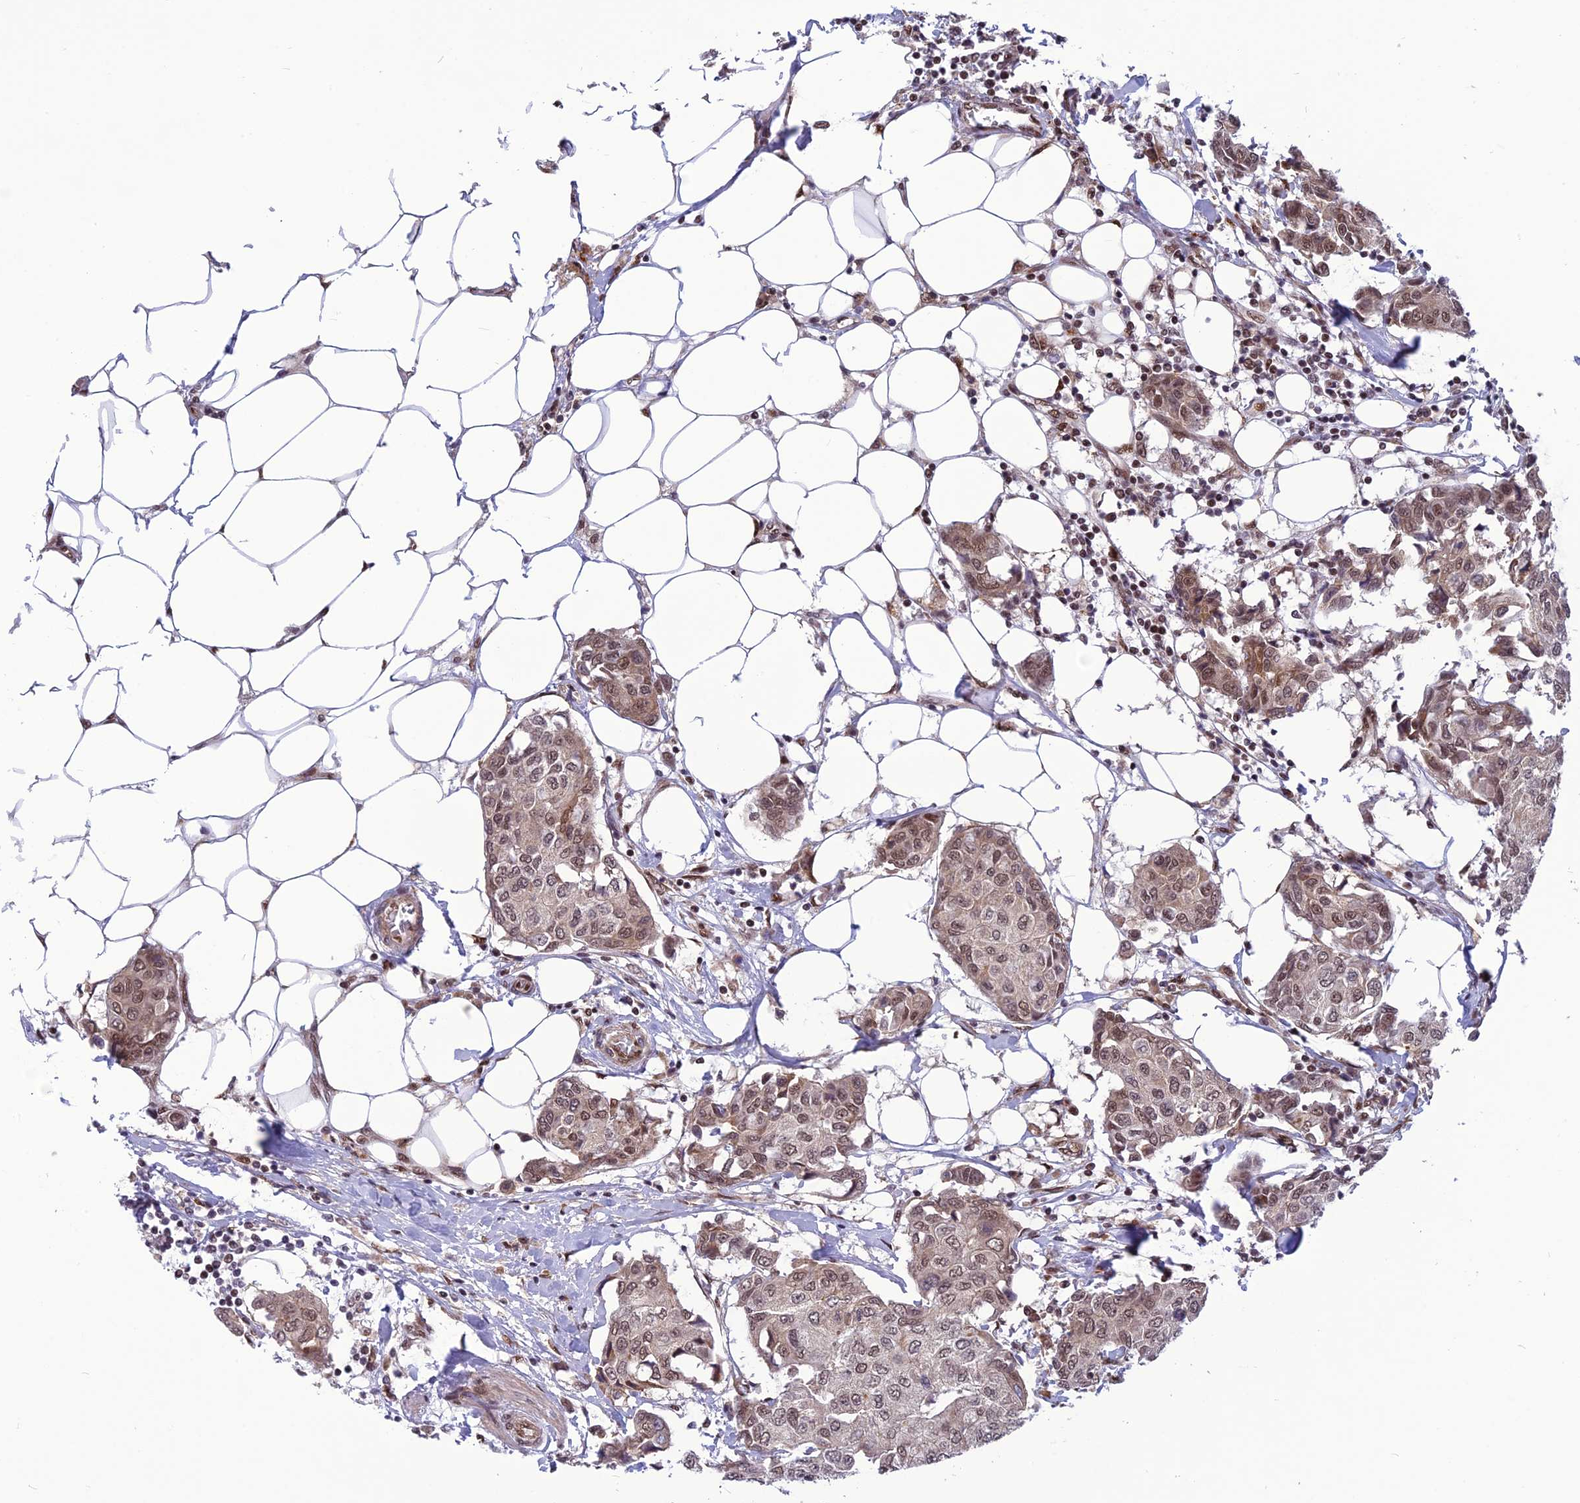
{"staining": {"intensity": "moderate", "quantity": ">75%", "location": "nuclear"}, "tissue": "breast cancer", "cell_type": "Tumor cells", "image_type": "cancer", "snomed": [{"axis": "morphology", "description": "Duct carcinoma"}, {"axis": "topography", "description": "Breast"}], "caption": "Breast cancer was stained to show a protein in brown. There is medium levels of moderate nuclear positivity in about >75% of tumor cells.", "gene": "RTRAF", "patient": {"sex": "female", "age": 80}}